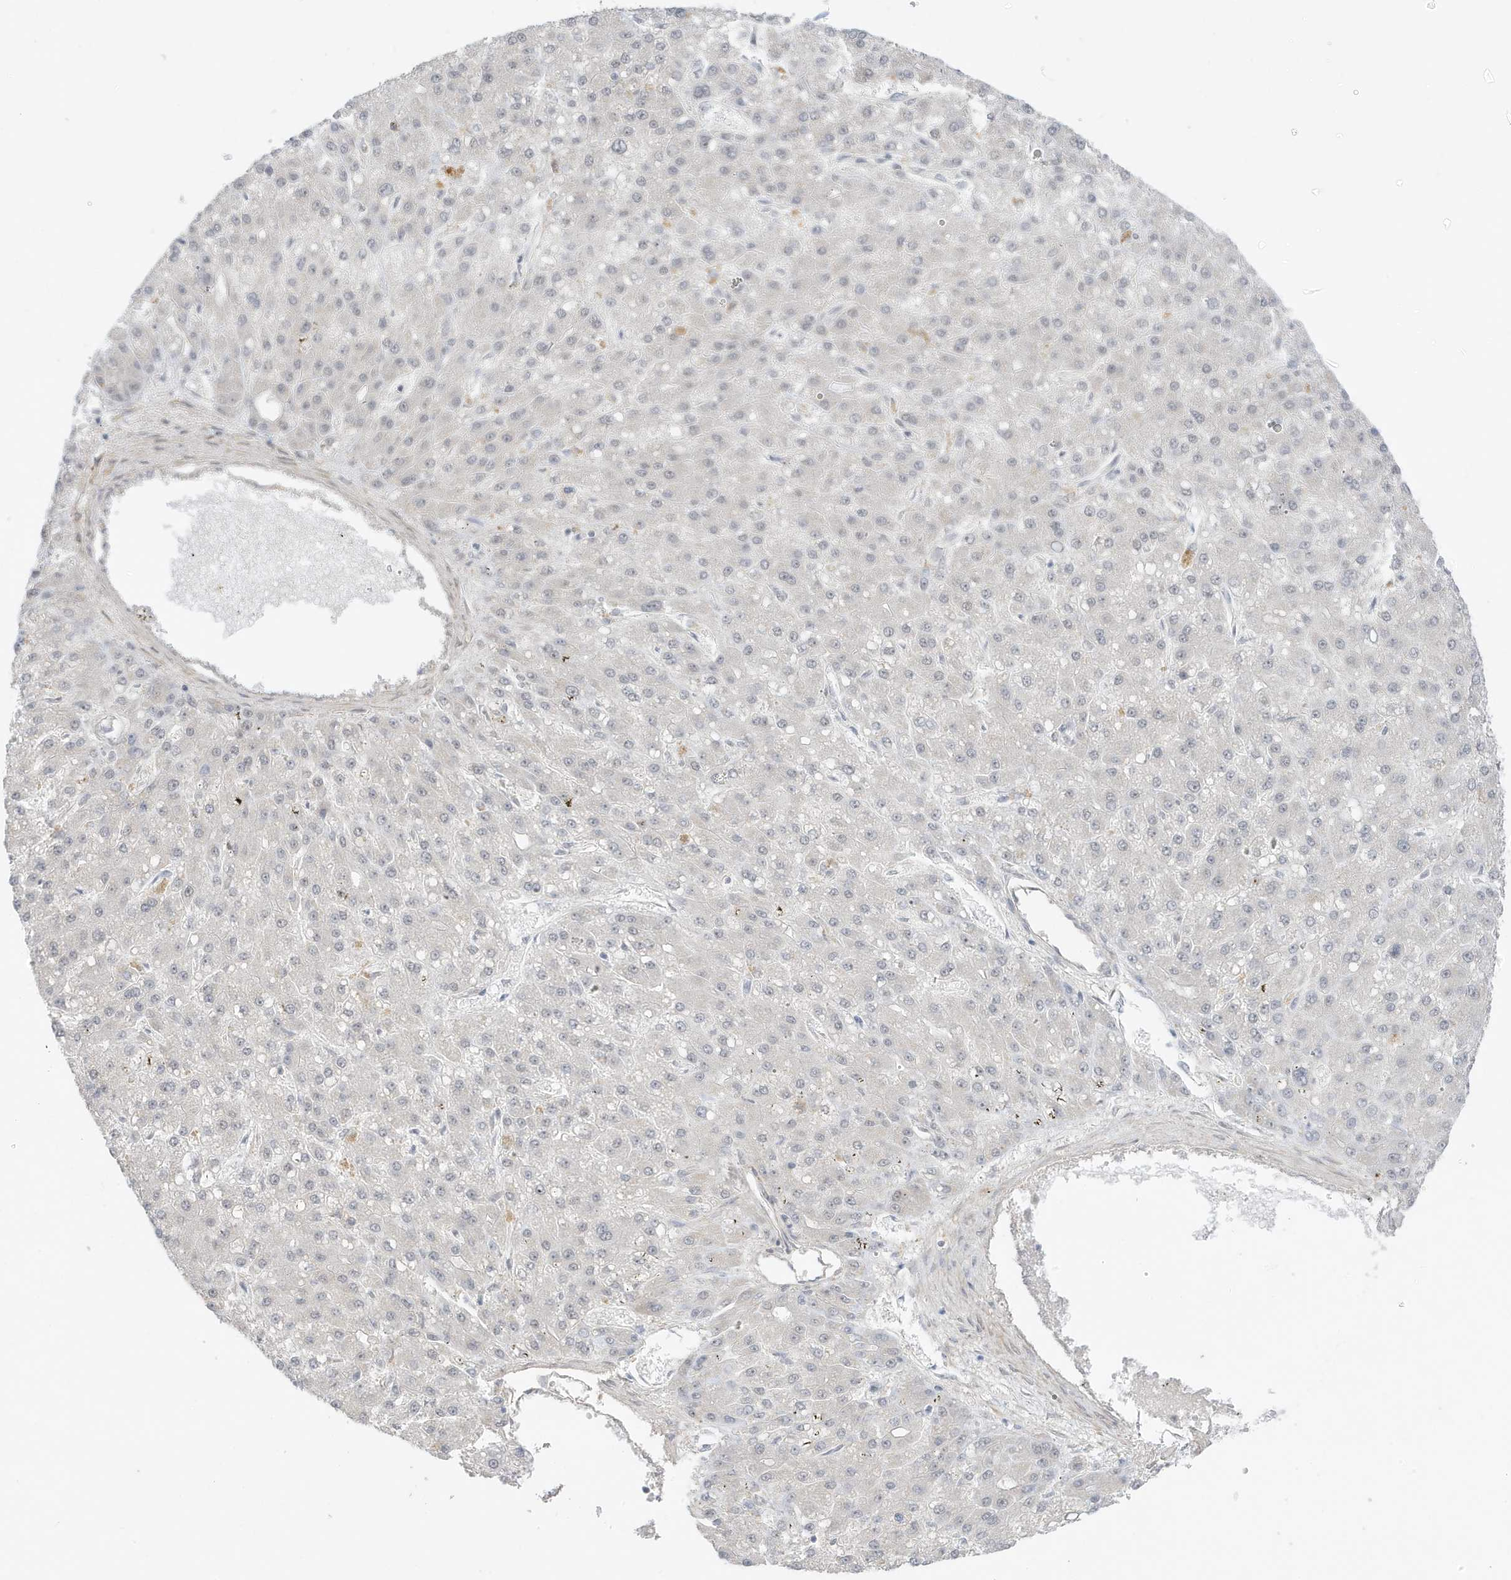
{"staining": {"intensity": "negative", "quantity": "none", "location": "none"}, "tissue": "liver cancer", "cell_type": "Tumor cells", "image_type": "cancer", "snomed": [{"axis": "morphology", "description": "Carcinoma, Hepatocellular, NOS"}, {"axis": "topography", "description": "Liver"}], "caption": "Micrograph shows no significant protein expression in tumor cells of hepatocellular carcinoma (liver). The staining is performed using DAB brown chromogen with nuclei counter-stained in using hematoxylin.", "gene": "MSL3", "patient": {"sex": "male", "age": 67}}